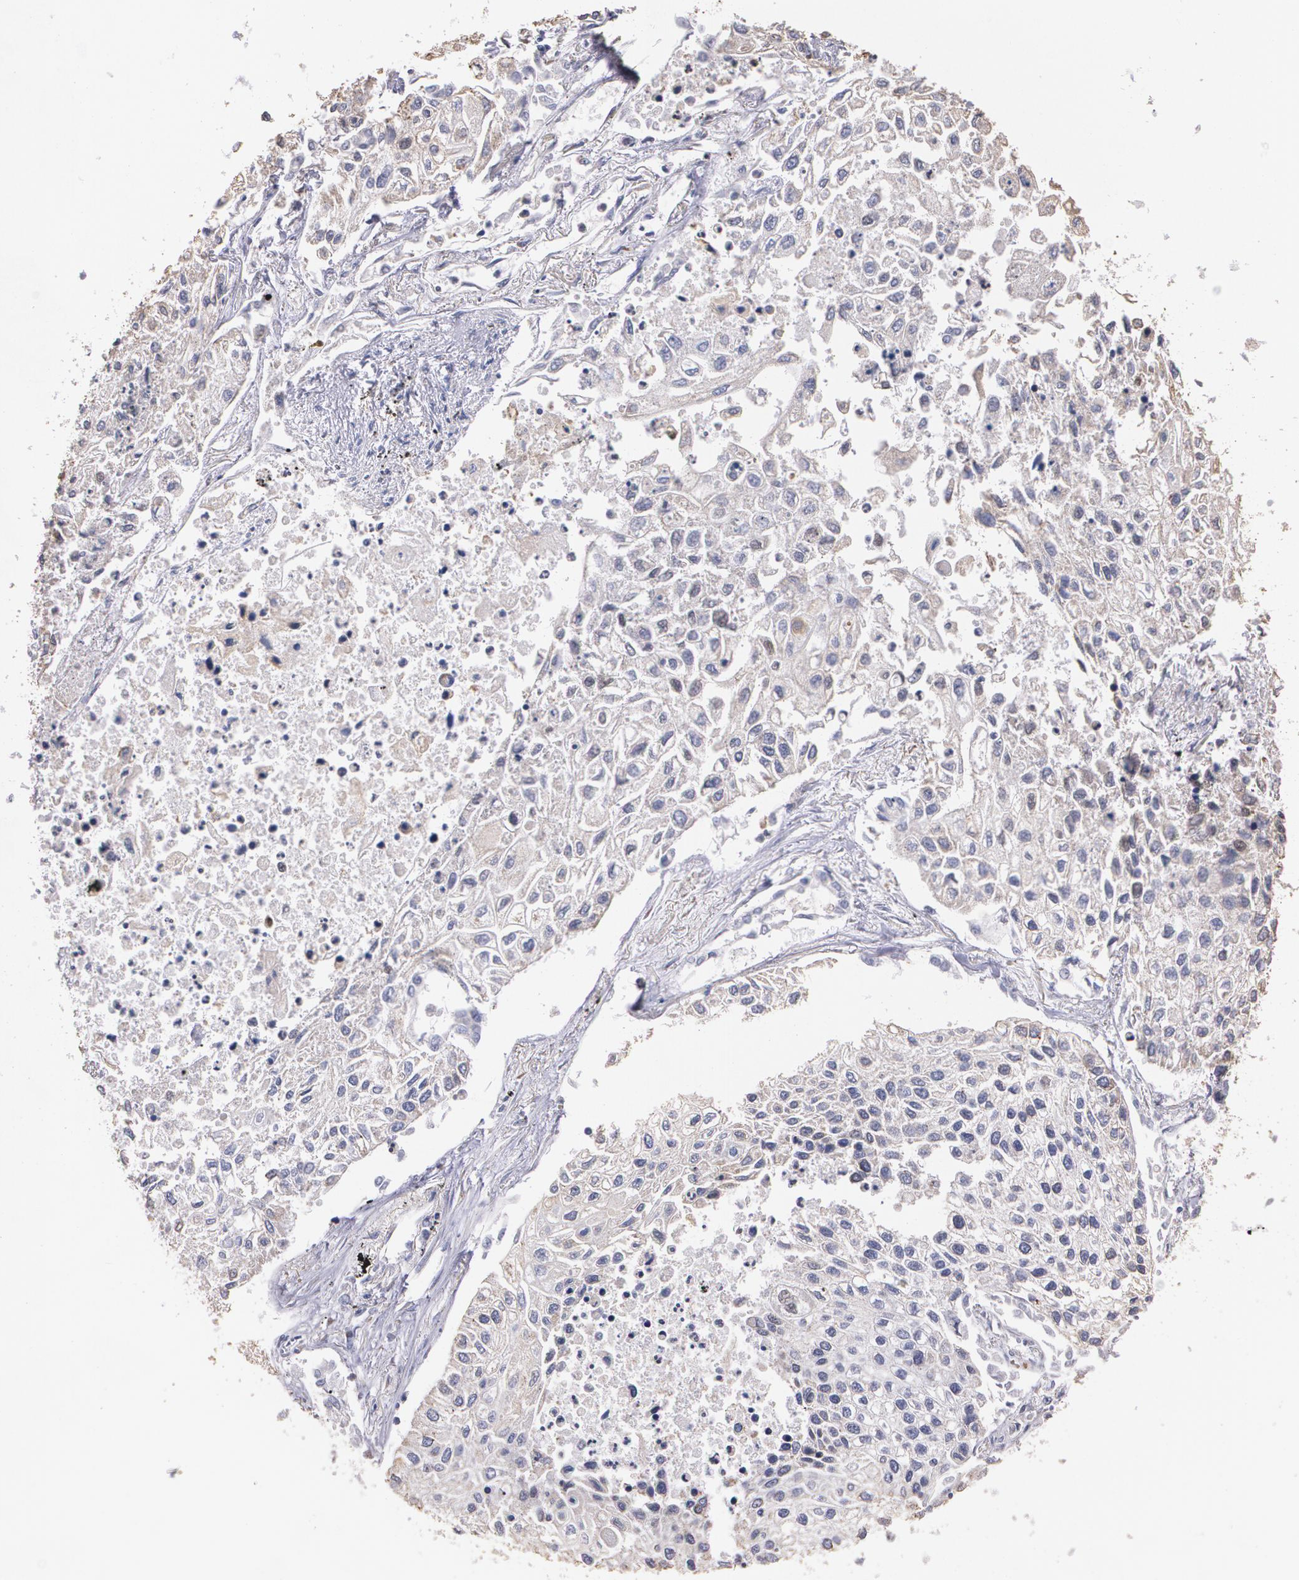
{"staining": {"intensity": "weak", "quantity": "<25%", "location": "cytoplasmic/membranous"}, "tissue": "lung cancer", "cell_type": "Tumor cells", "image_type": "cancer", "snomed": [{"axis": "morphology", "description": "Squamous cell carcinoma, NOS"}, {"axis": "topography", "description": "Lung"}], "caption": "Protein analysis of lung squamous cell carcinoma demonstrates no significant staining in tumor cells.", "gene": "ATF3", "patient": {"sex": "male", "age": 75}}